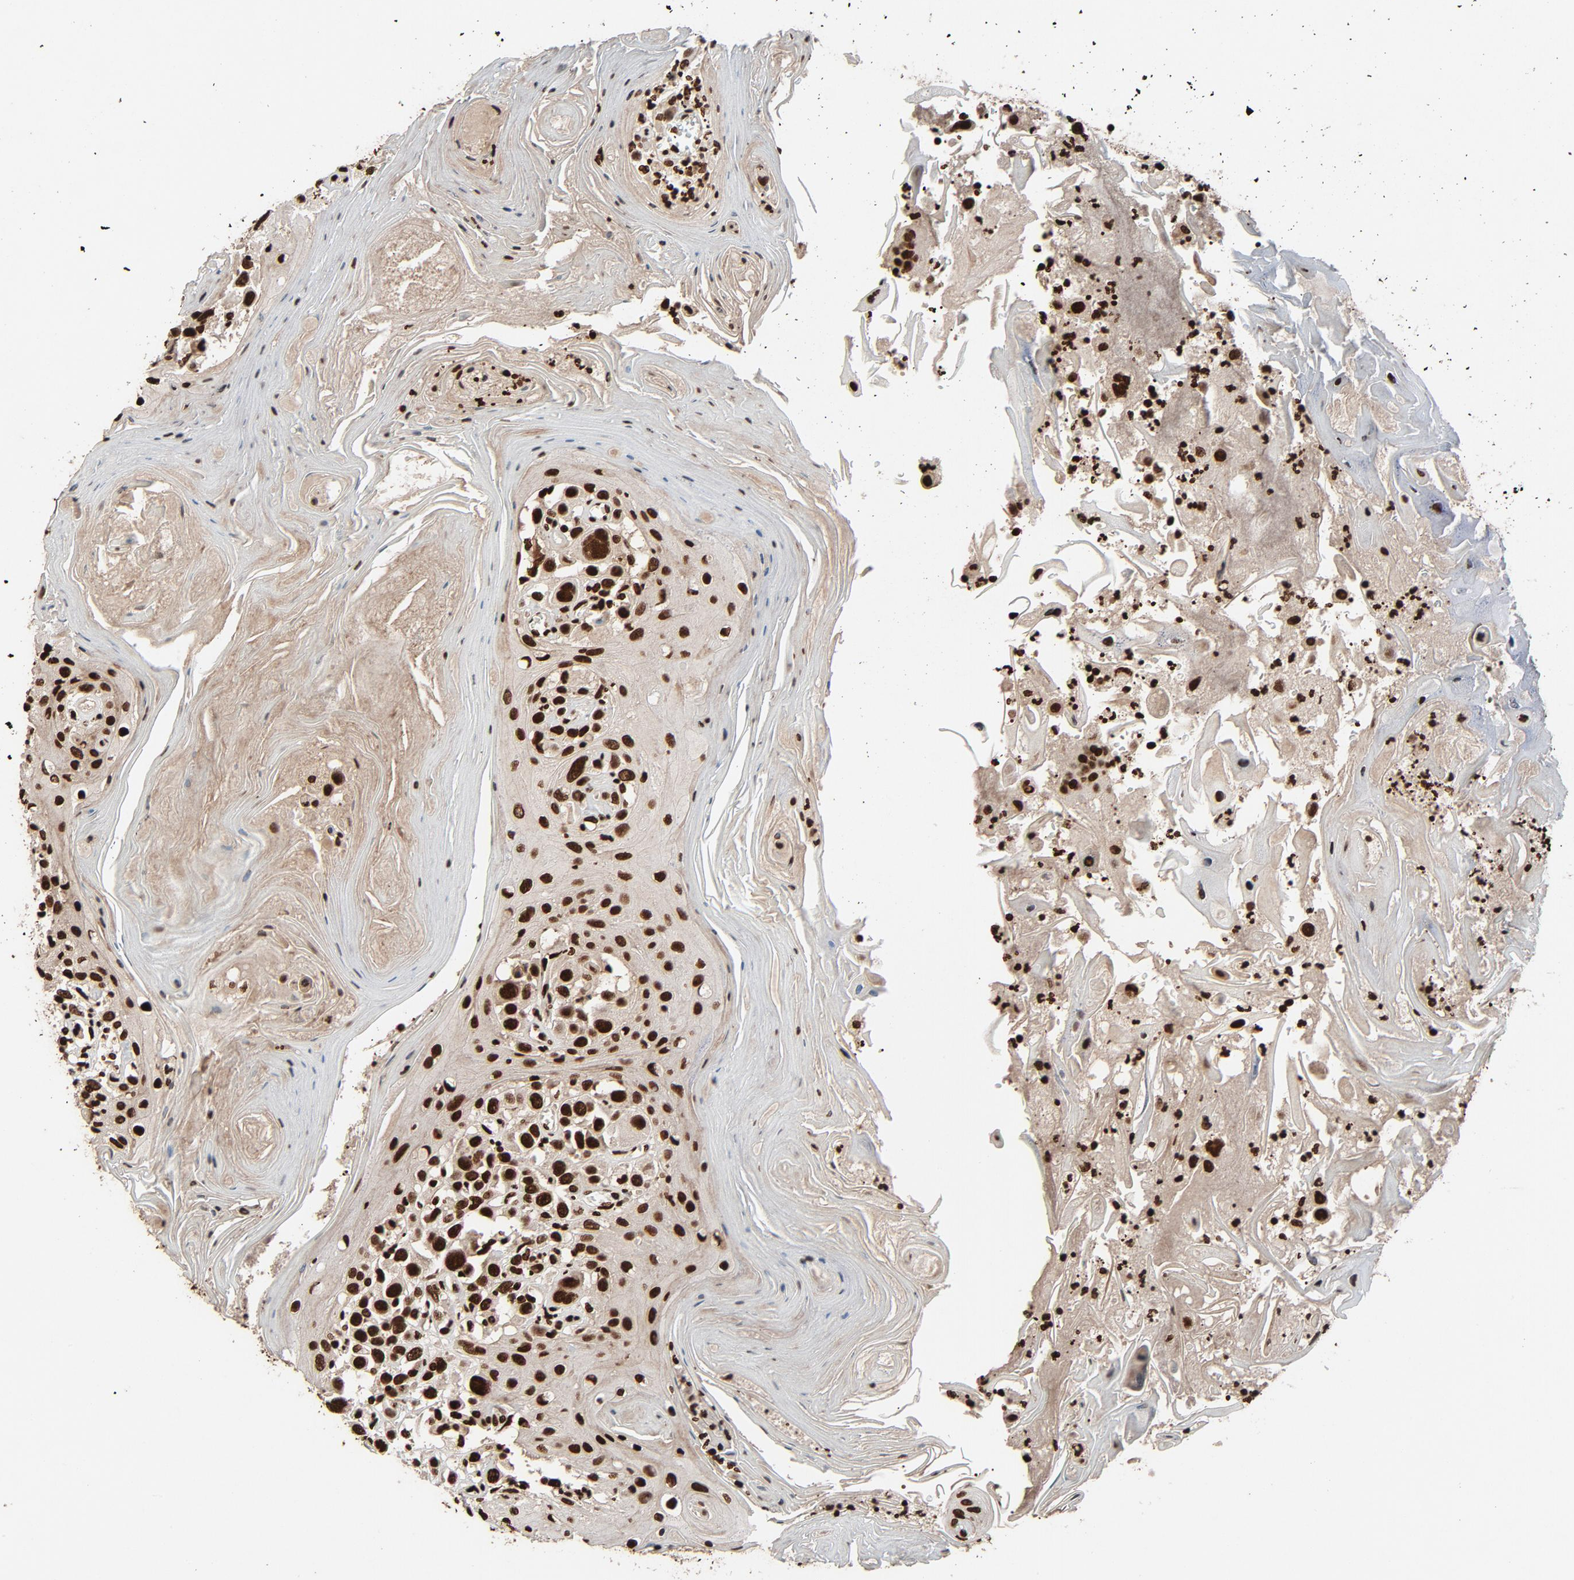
{"staining": {"intensity": "strong", "quantity": ">75%", "location": "nuclear"}, "tissue": "head and neck cancer", "cell_type": "Tumor cells", "image_type": "cancer", "snomed": [{"axis": "morphology", "description": "Squamous cell carcinoma, NOS"}, {"axis": "topography", "description": "Oral tissue"}, {"axis": "topography", "description": "Head-Neck"}], "caption": "This image demonstrates squamous cell carcinoma (head and neck) stained with immunohistochemistry to label a protein in brown. The nuclear of tumor cells show strong positivity for the protein. Nuclei are counter-stained blue.", "gene": "TP53BP1", "patient": {"sex": "female", "age": 76}}